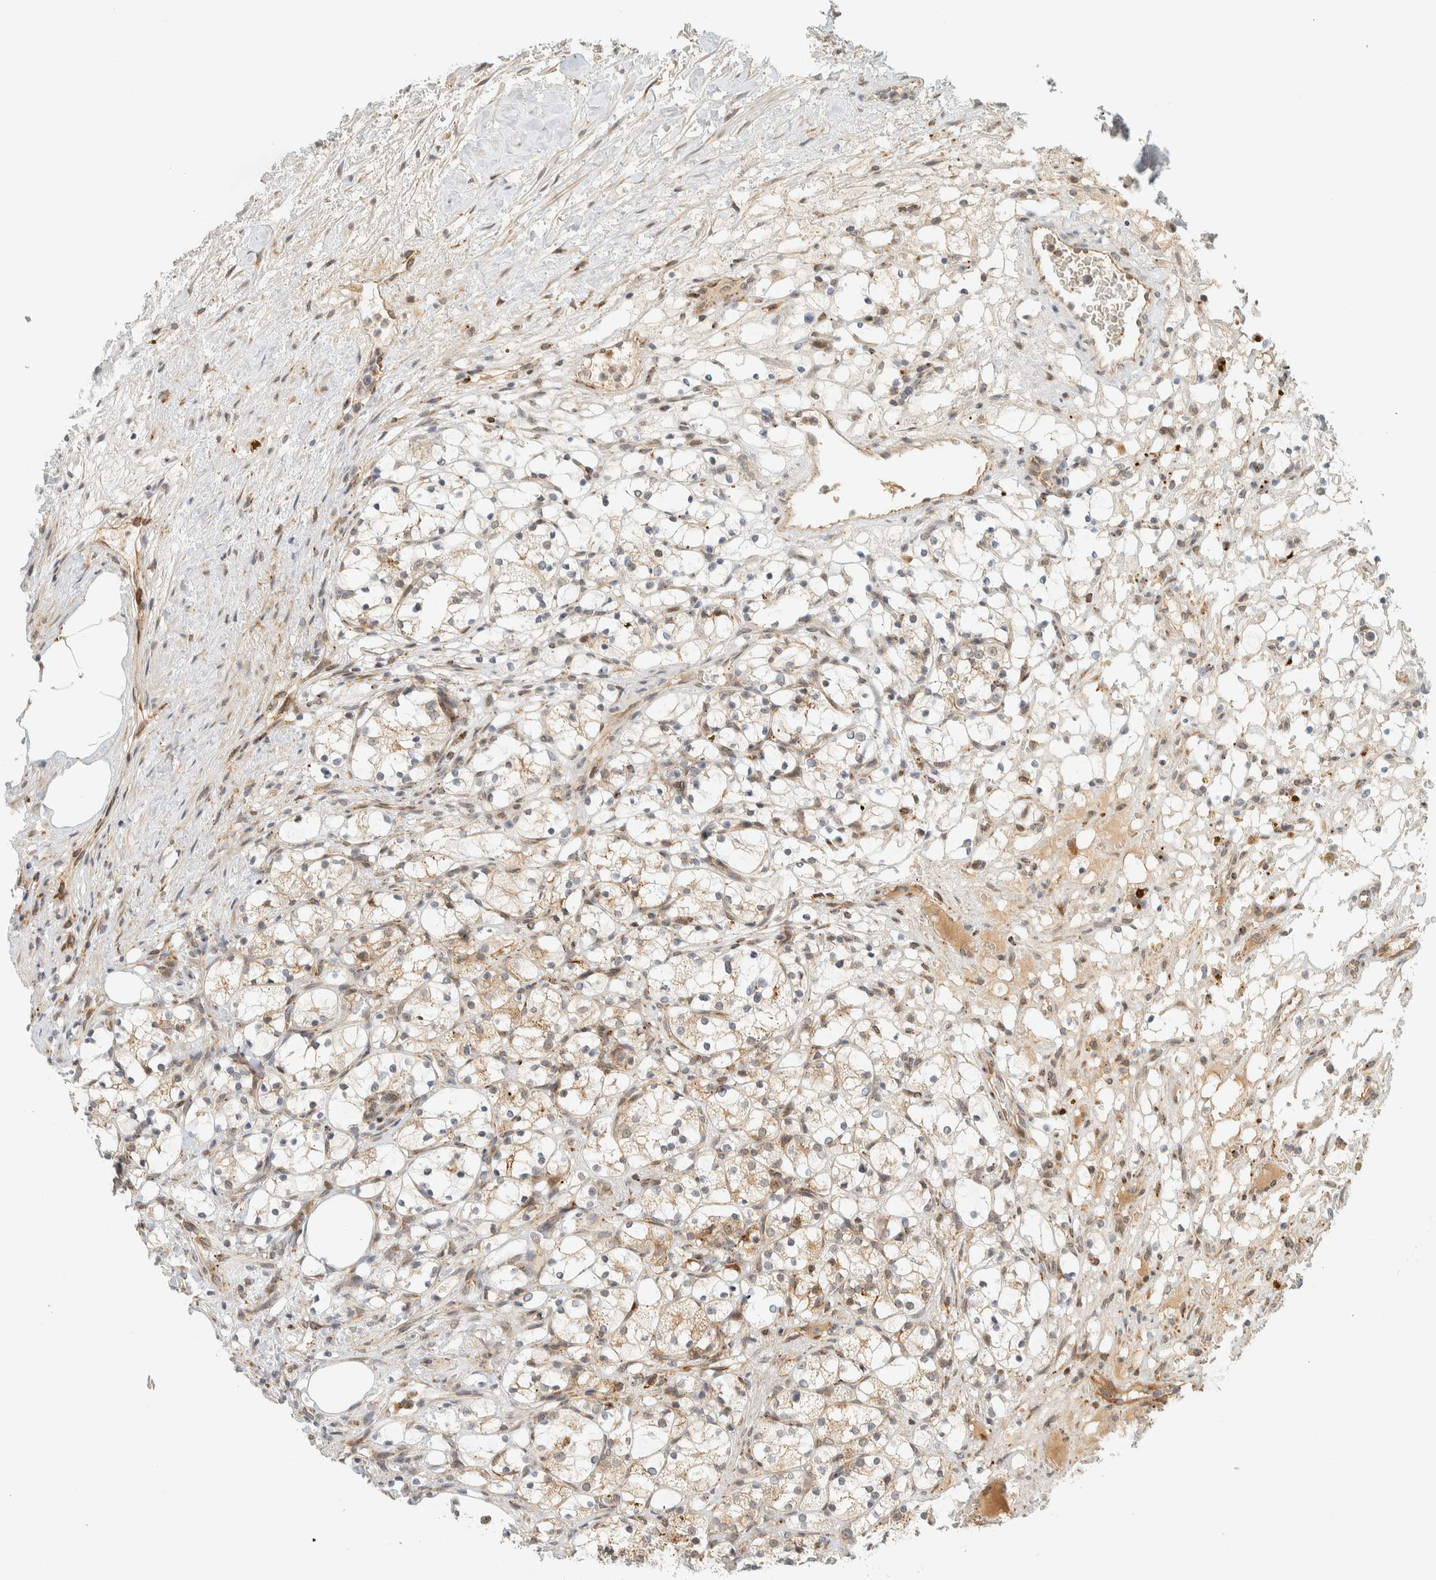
{"staining": {"intensity": "weak", "quantity": "<25%", "location": "cytoplasmic/membranous"}, "tissue": "renal cancer", "cell_type": "Tumor cells", "image_type": "cancer", "snomed": [{"axis": "morphology", "description": "Adenocarcinoma, NOS"}, {"axis": "topography", "description": "Kidney"}], "caption": "Photomicrograph shows no protein positivity in tumor cells of renal adenocarcinoma tissue.", "gene": "ITPRID1", "patient": {"sex": "female", "age": 69}}